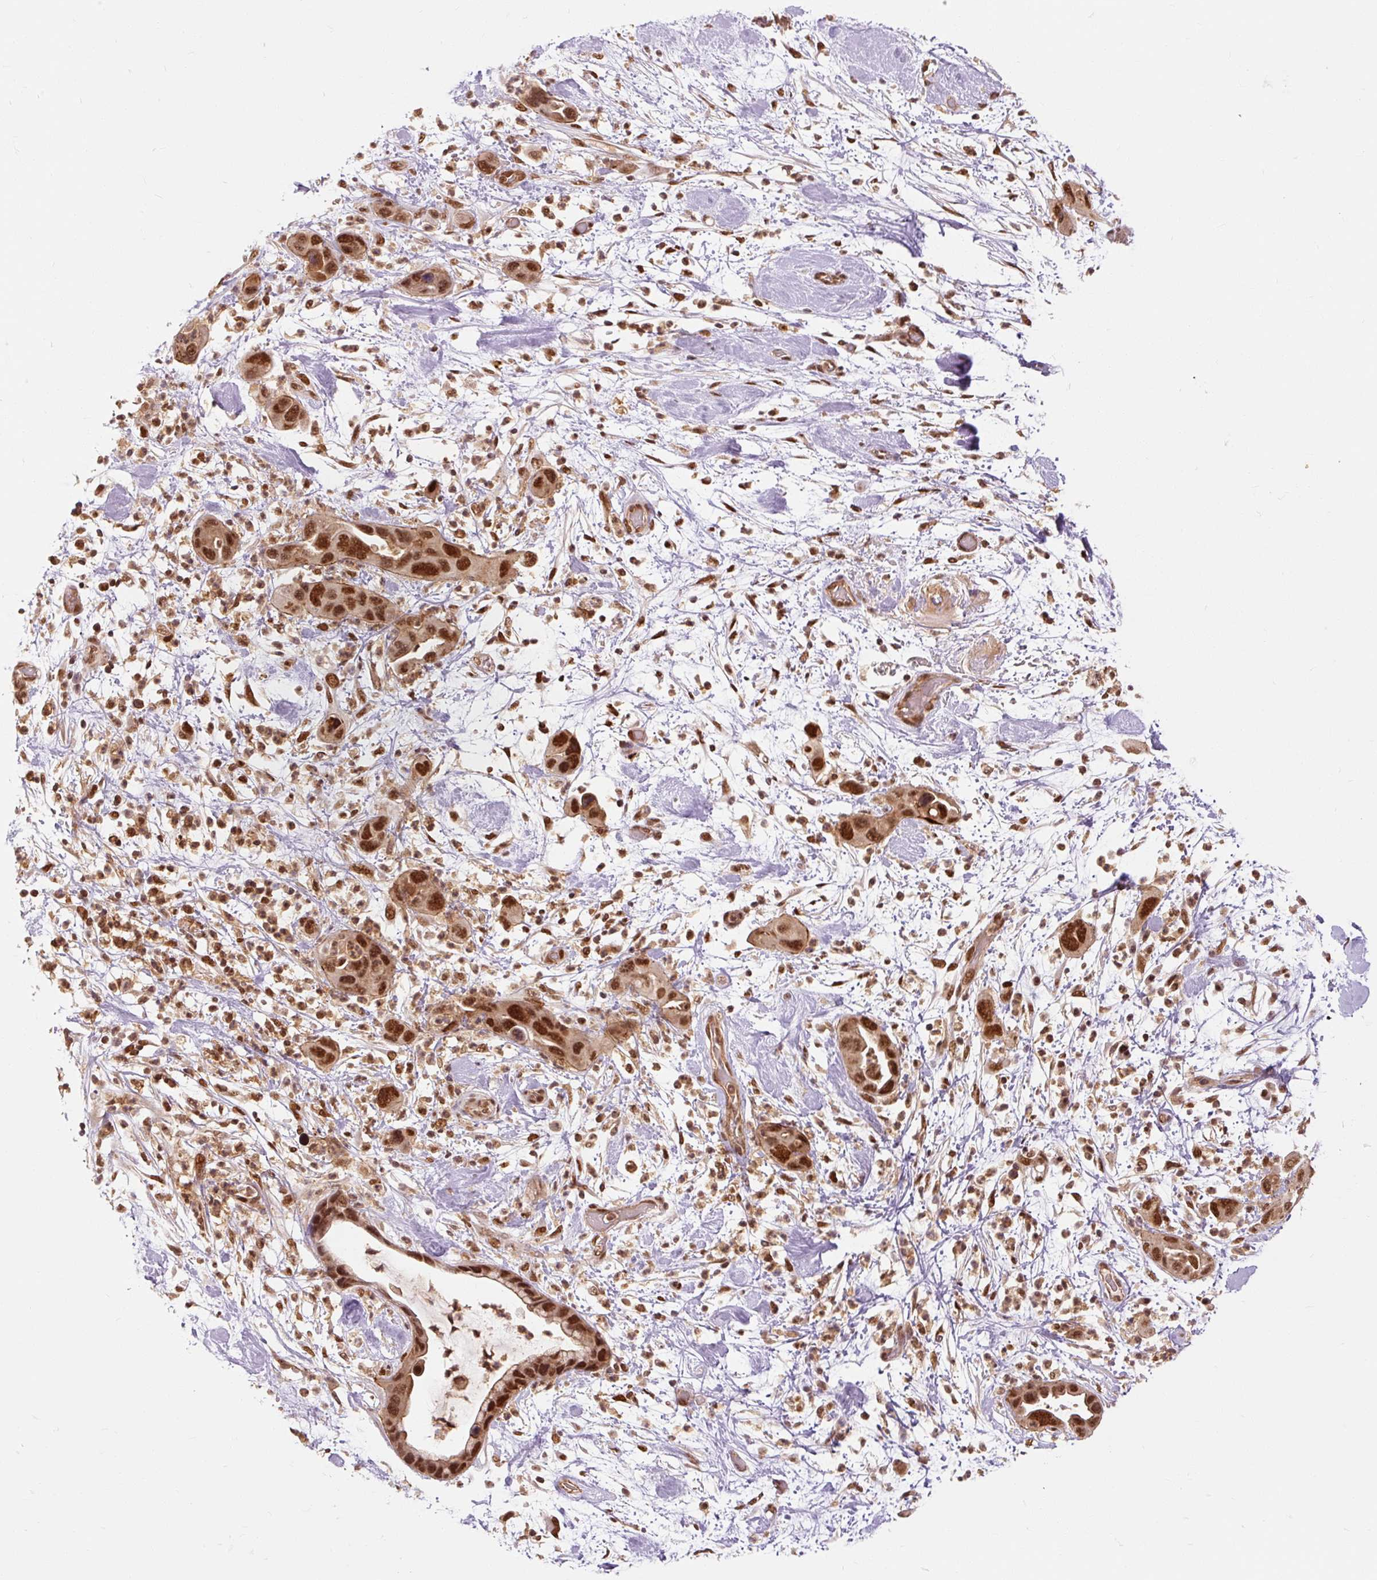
{"staining": {"intensity": "strong", "quantity": ">75%", "location": "cytoplasmic/membranous,nuclear"}, "tissue": "pancreatic cancer", "cell_type": "Tumor cells", "image_type": "cancer", "snomed": [{"axis": "morphology", "description": "Adenocarcinoma, NOS"}, {"axis": "topography", "description": "Pancreas"}], "caption": "Adenocarcinoma (pancreatic) stained for a protein (brown) shows strong cytoplasmic/membranous and nuclear positive expression in about >75% of tumor cells.", "gene": "CSTF1", "patient": {"sex": "female", "age": 71}}